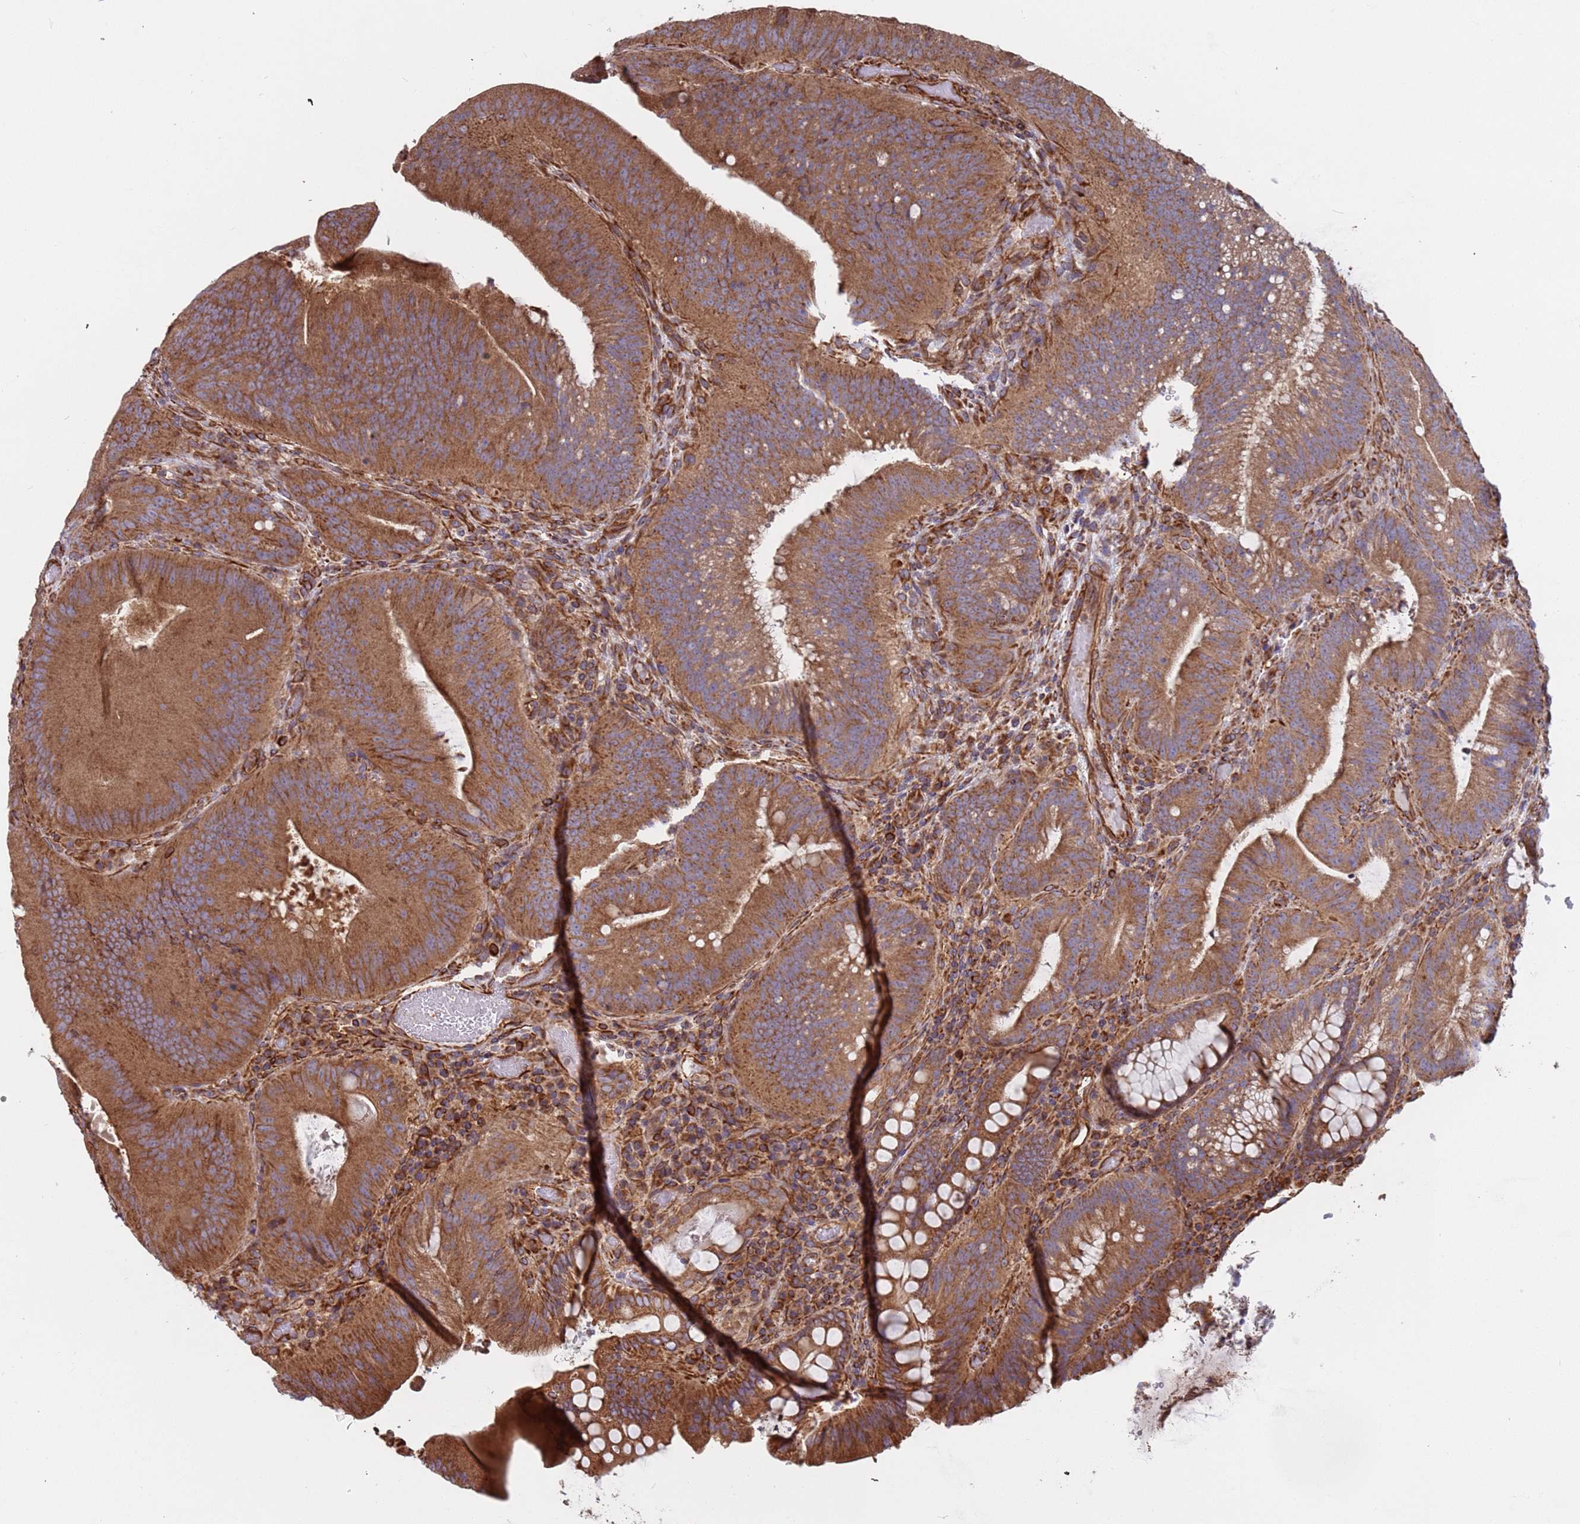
{"staining": {"intensity": "strong", "quantity": ">75%", "location": "cytoplasmic/membranous"}, "tissue": "colorectal cancer", "cell_type": "Tumor cells", "image_type": "cancer", "snomed": [{"axis": "morphology", "description": "Adenocarcinoma, NOS"}, {"axis": "topography", "description": "Colon"}], "caption": "Colorectal adenocarcinoma was stained to show a protein in brown. There is high levels of strong cytoplasmic/membranous staining in approximately >75% of tumor cells.", "gene": "NUDT12", "patient": {"sex": "female", "age": 43}}